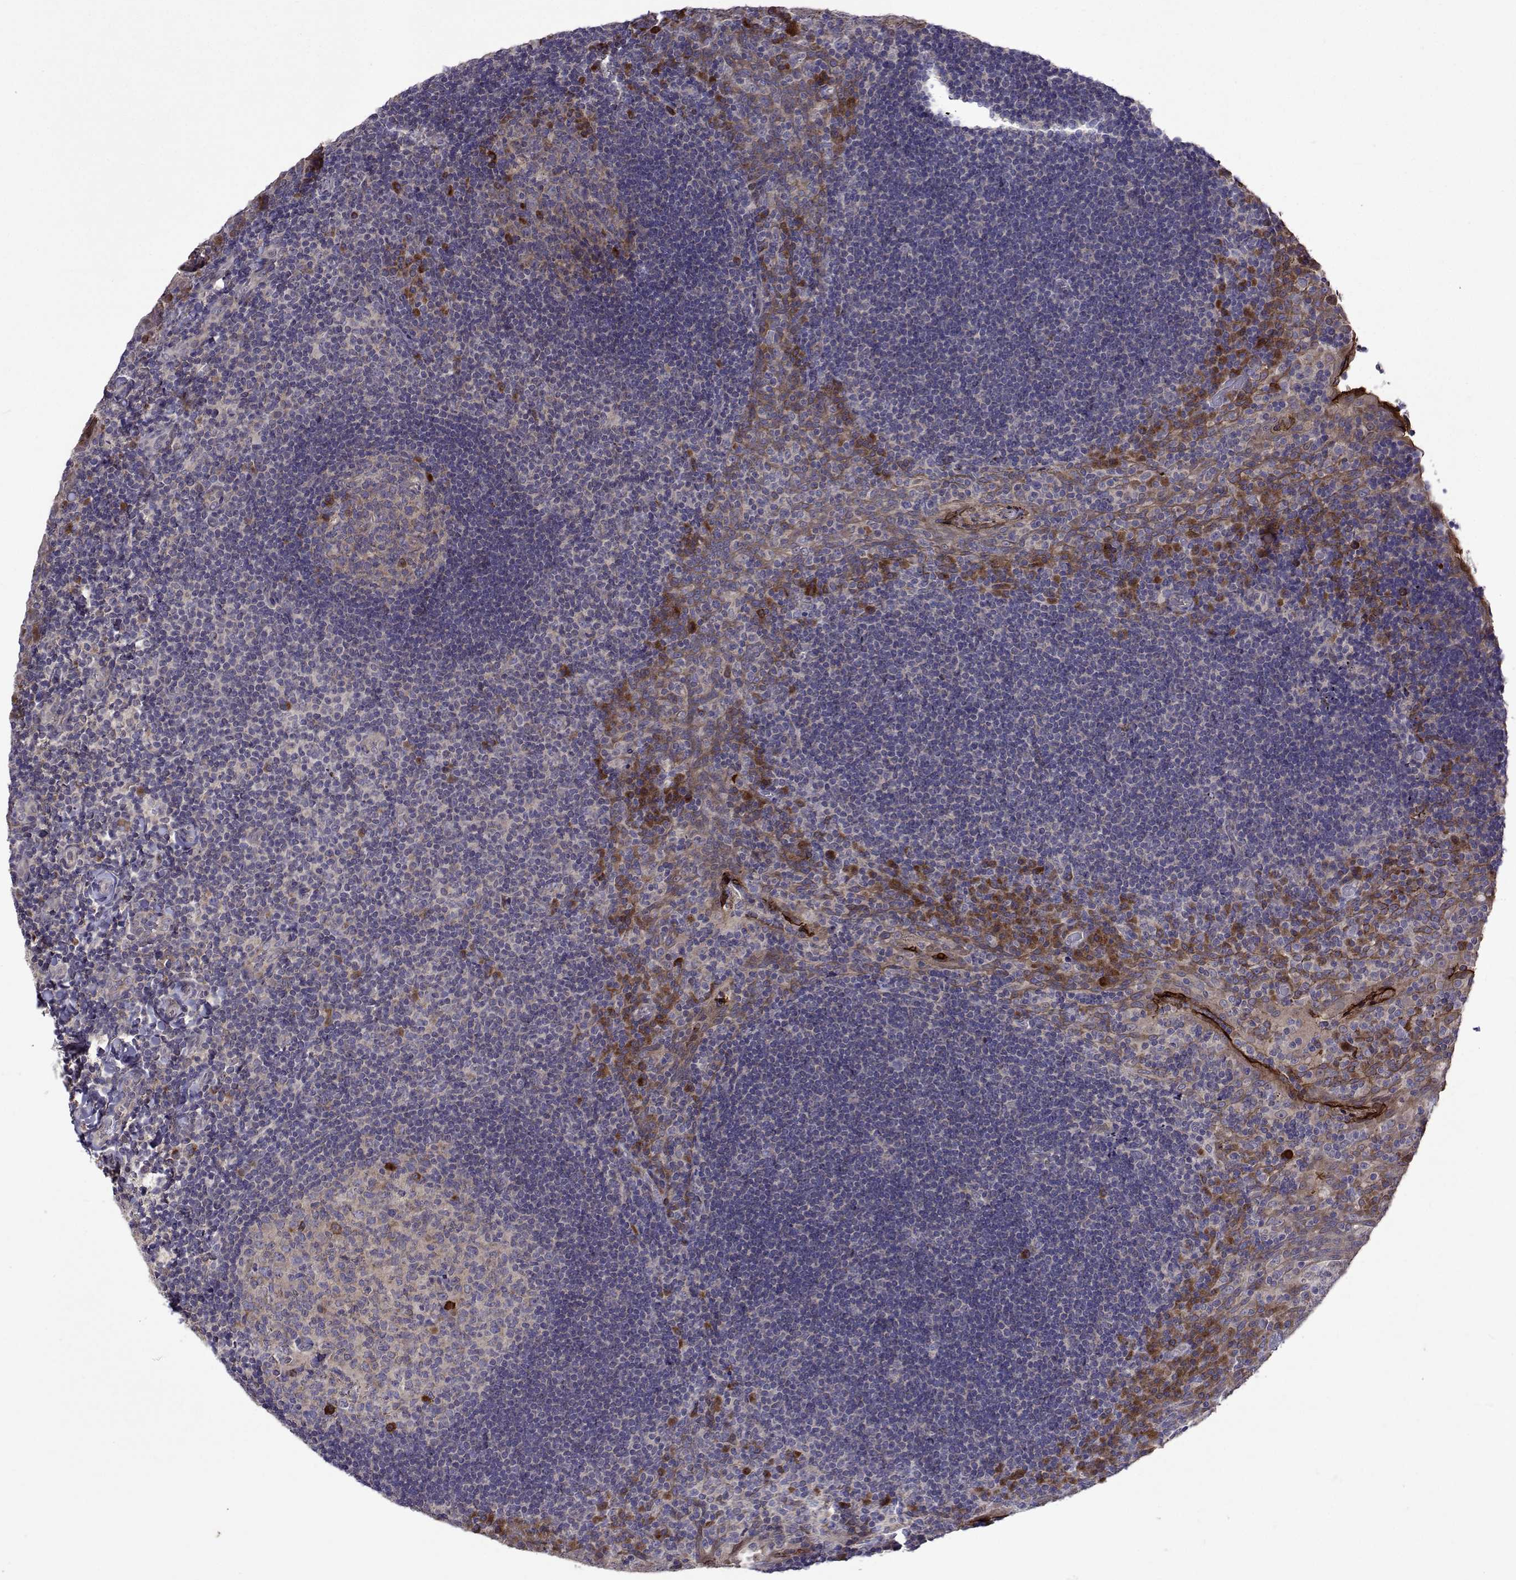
{"staining": {"intensity": "strong", "quantity": "<25%", "location": "cytoplasmic/membranous"}, "tissue": "tonsil", "cell_type": "Germinal center cells", "image_type": "normal", "snomed": [{"axis": "morphology", "description": "Normal tissue, NOS"}, {"axis": "topography", "description": "Tonsil"}], "caption": "Unremarkable tonsil was stained to show a protein in brown. There is medium levels of strong cytoplasmic/membranous positivity in about <25% of germinal center cells. (IHC, brightfield microscopy, high magnification).", "gene": "TARBP2", "patient": {"sex": "male", "age": 17}}